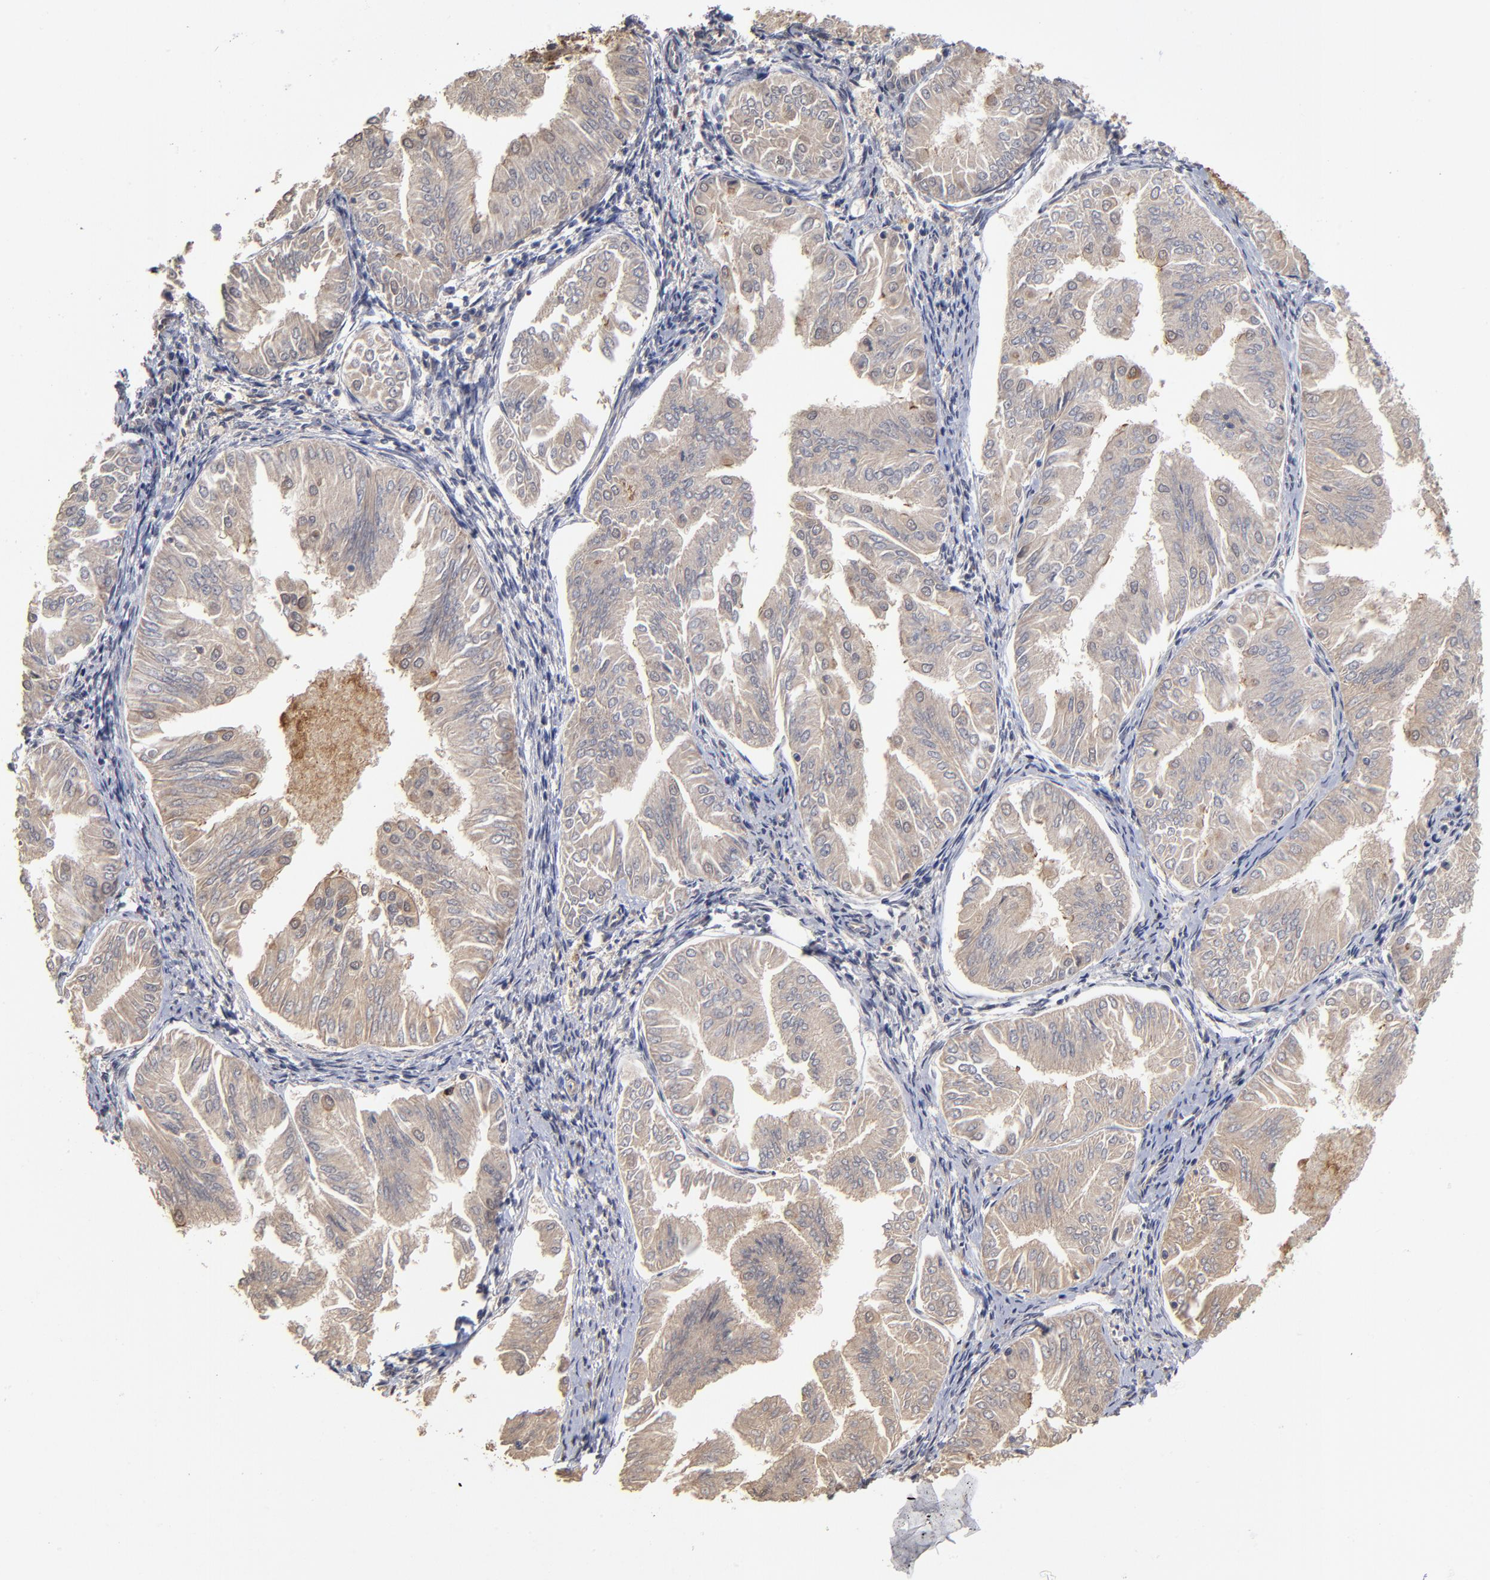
{"staining": {"intensity": "weak", "quantity": "<25%", "location": "cytoplasmic/membranous"}, "tissue": "endometrial cancer", "cell_type": "Tumor cells", "image_type": "cancer", "snomed": [{"axis": "morphology", "description": "Adenocarcinoma, NOS"}, {"axis": "topography", "description": "Endometrium"}], "caption": "DAB (3,3'-diaminobenzidine) immunohistochemical staining of endometrial adenocarcinoma exhibits no significant positivity in tumor cells. (DAB immunohistochemistry with hematoxylin counter stain).", "gene": "ASB8", "patient": {"sex": "female", "age": 53}}